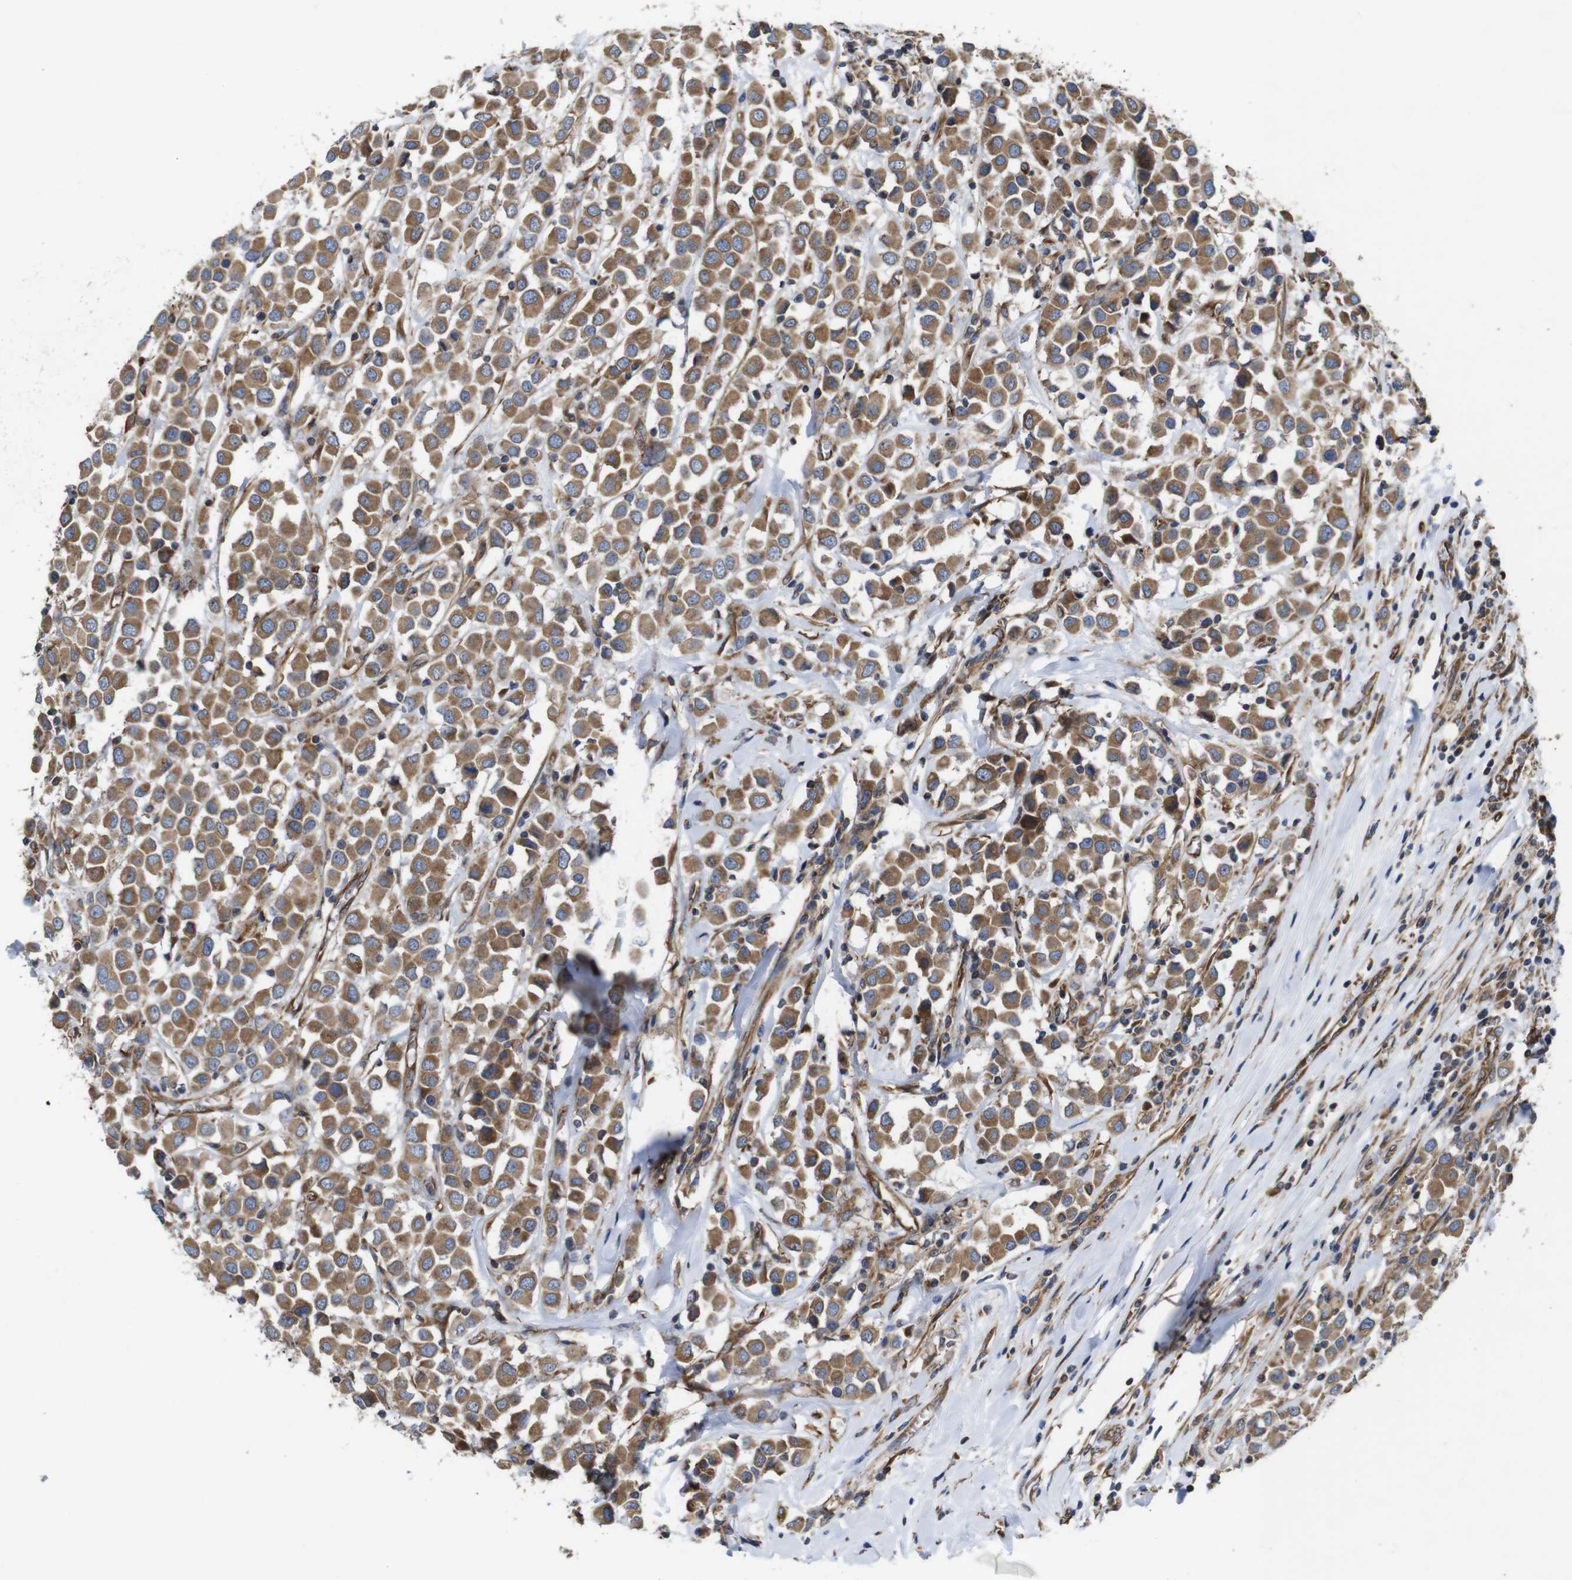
{"staining": {"intensity": "moderate", "quantity": ">75%", "location": "cytoplasmic/membranous"}, "tissue": "breast cancer", "cell_type": "Tumor cells", "image_type": "cancer", "snomed": [{"axis": "morphology", "description": "Duct carcinoma"}, {"axis": "topography", "description": "Breast"}], "caption": "Protein analysis of breast infiltrating ductal carcinoma tissue demonstrates moderate cytoplasmic/membranous positivity in about >75% of tumor cells.", "gene": "POMK", "patient": {"sex": "female", "age": 61}}